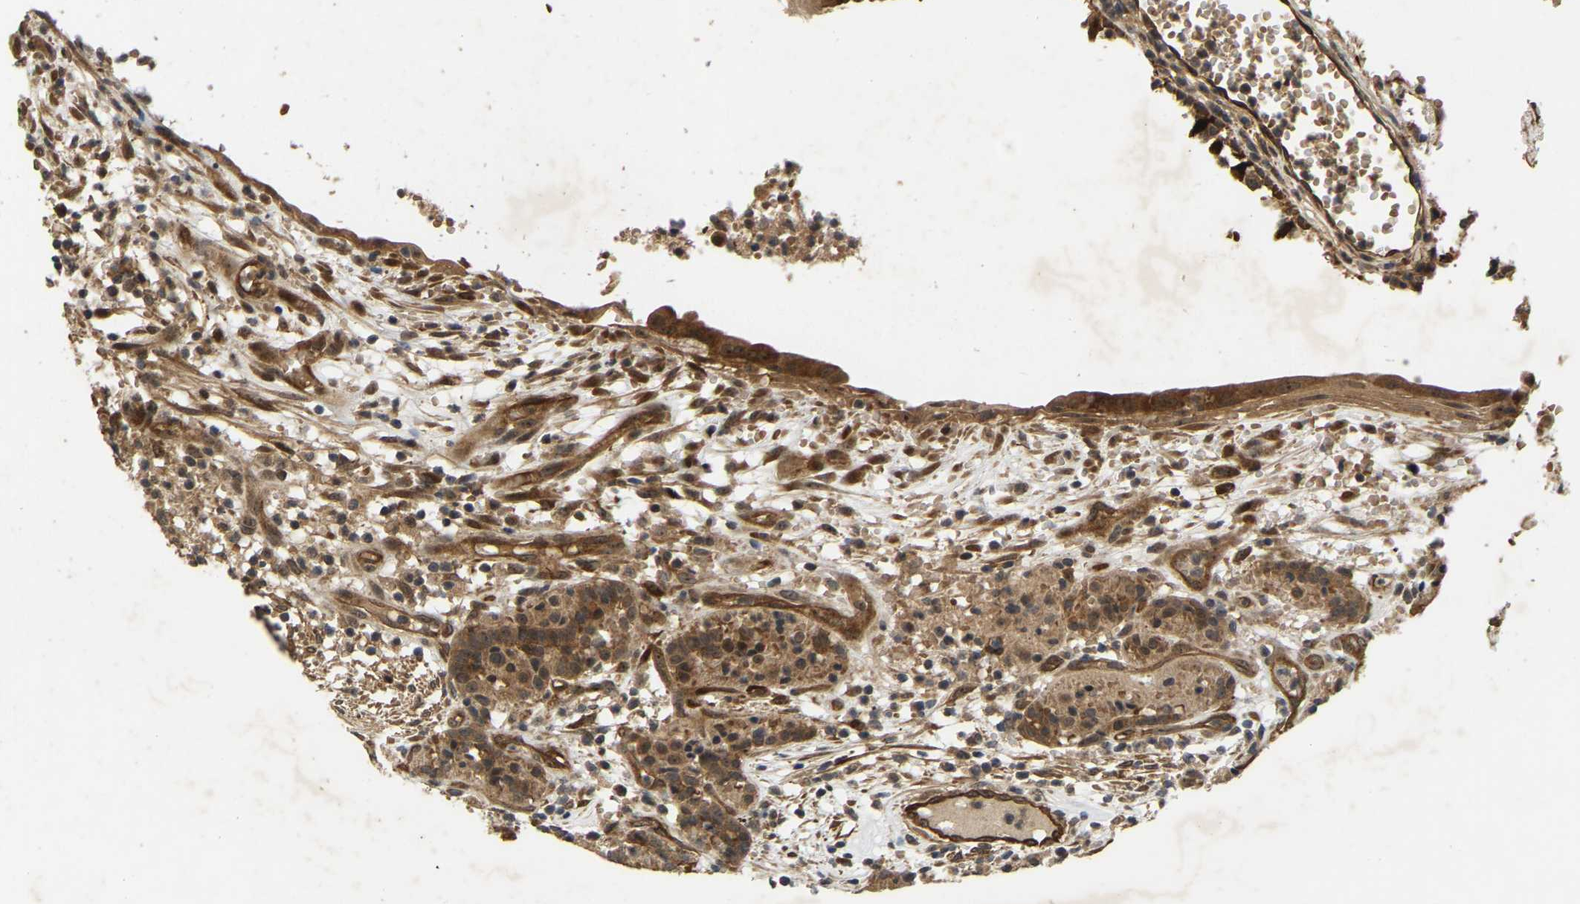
{"staining": {"intensity": "moderate", "quantity": ">75%", "location": "cytoplasmic/membranous,nuclear"}, "tissue": "carcinoid", "cell_type": "Tumor cells", "image_type": "cancer", "snomed": [{"axis": "morphology", "description": "Carcinoid, malignant, NOS"}, {"axis": "topography", "description": "Lung"}], "caption": "DAB immunohistochemical staining of human carcinoid (malignant) displays moderate cytoplasmic/membranous and nuclear protein positivity in approximately >75% of tumor cells. (brown staining indicates protein expression, while blue staining denotes nuclei).", "gene": "LIMK2", "patient": {"sex": "male", "age": 30}}